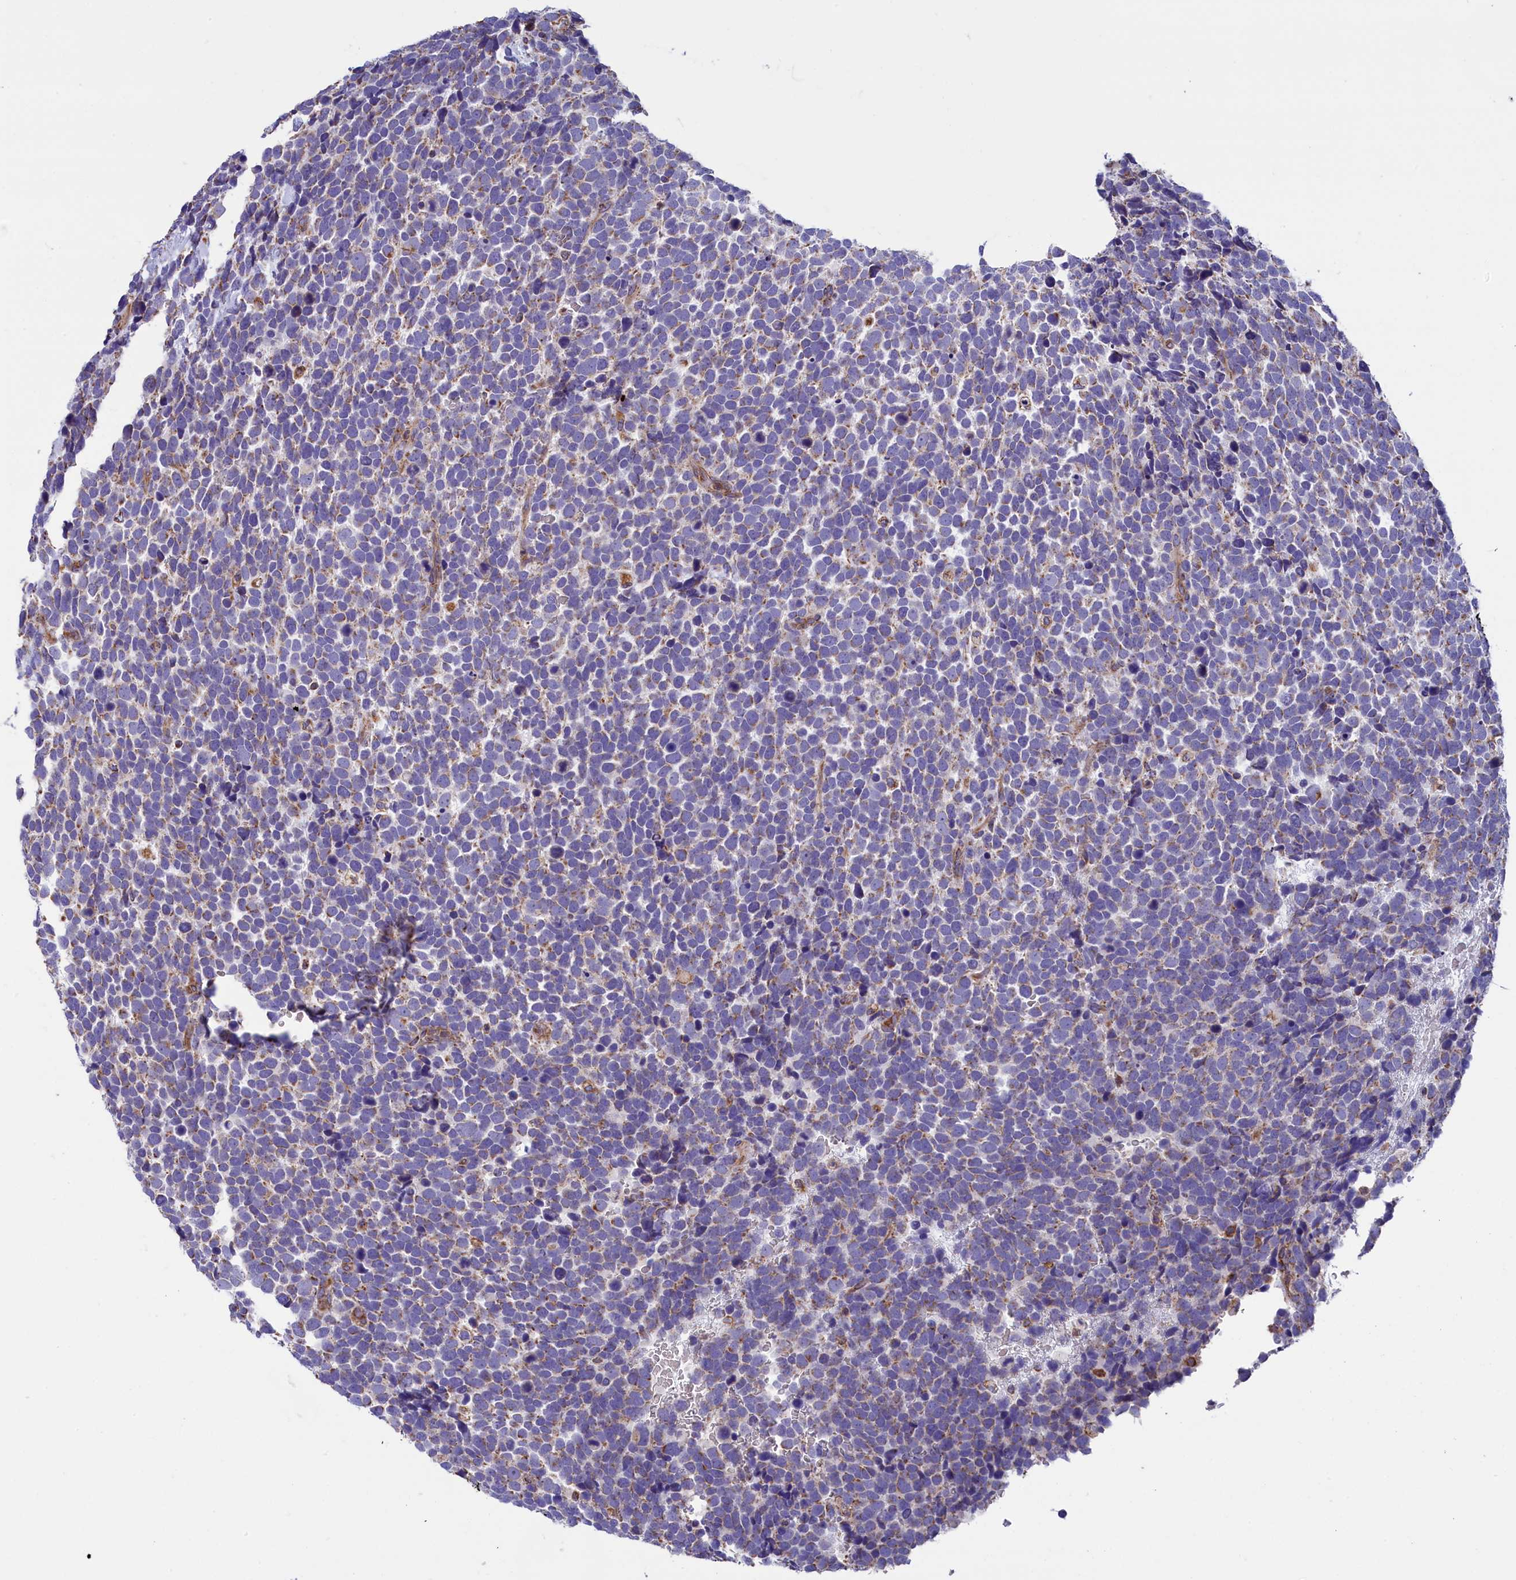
{"staining": {"intensity": "weak", "quantity": "<25%", "location": "cytoplasmic/membranous"}, "tissue": "urothelial cancer", "cell_type": "Tumor cells", "image_type": "cancer", "snomed": [{"axis": "morphology", "description": "Urothelial carcinoma, High grade"}, {"axis": "topography", "description": "Urinary bladder"}], "caption": "Urothelial cancer was stained to show a protein in brown. There is no significant staining in tumor cells.", "gene": "GATB", "patient": {"sex": "female", "age": 82}}